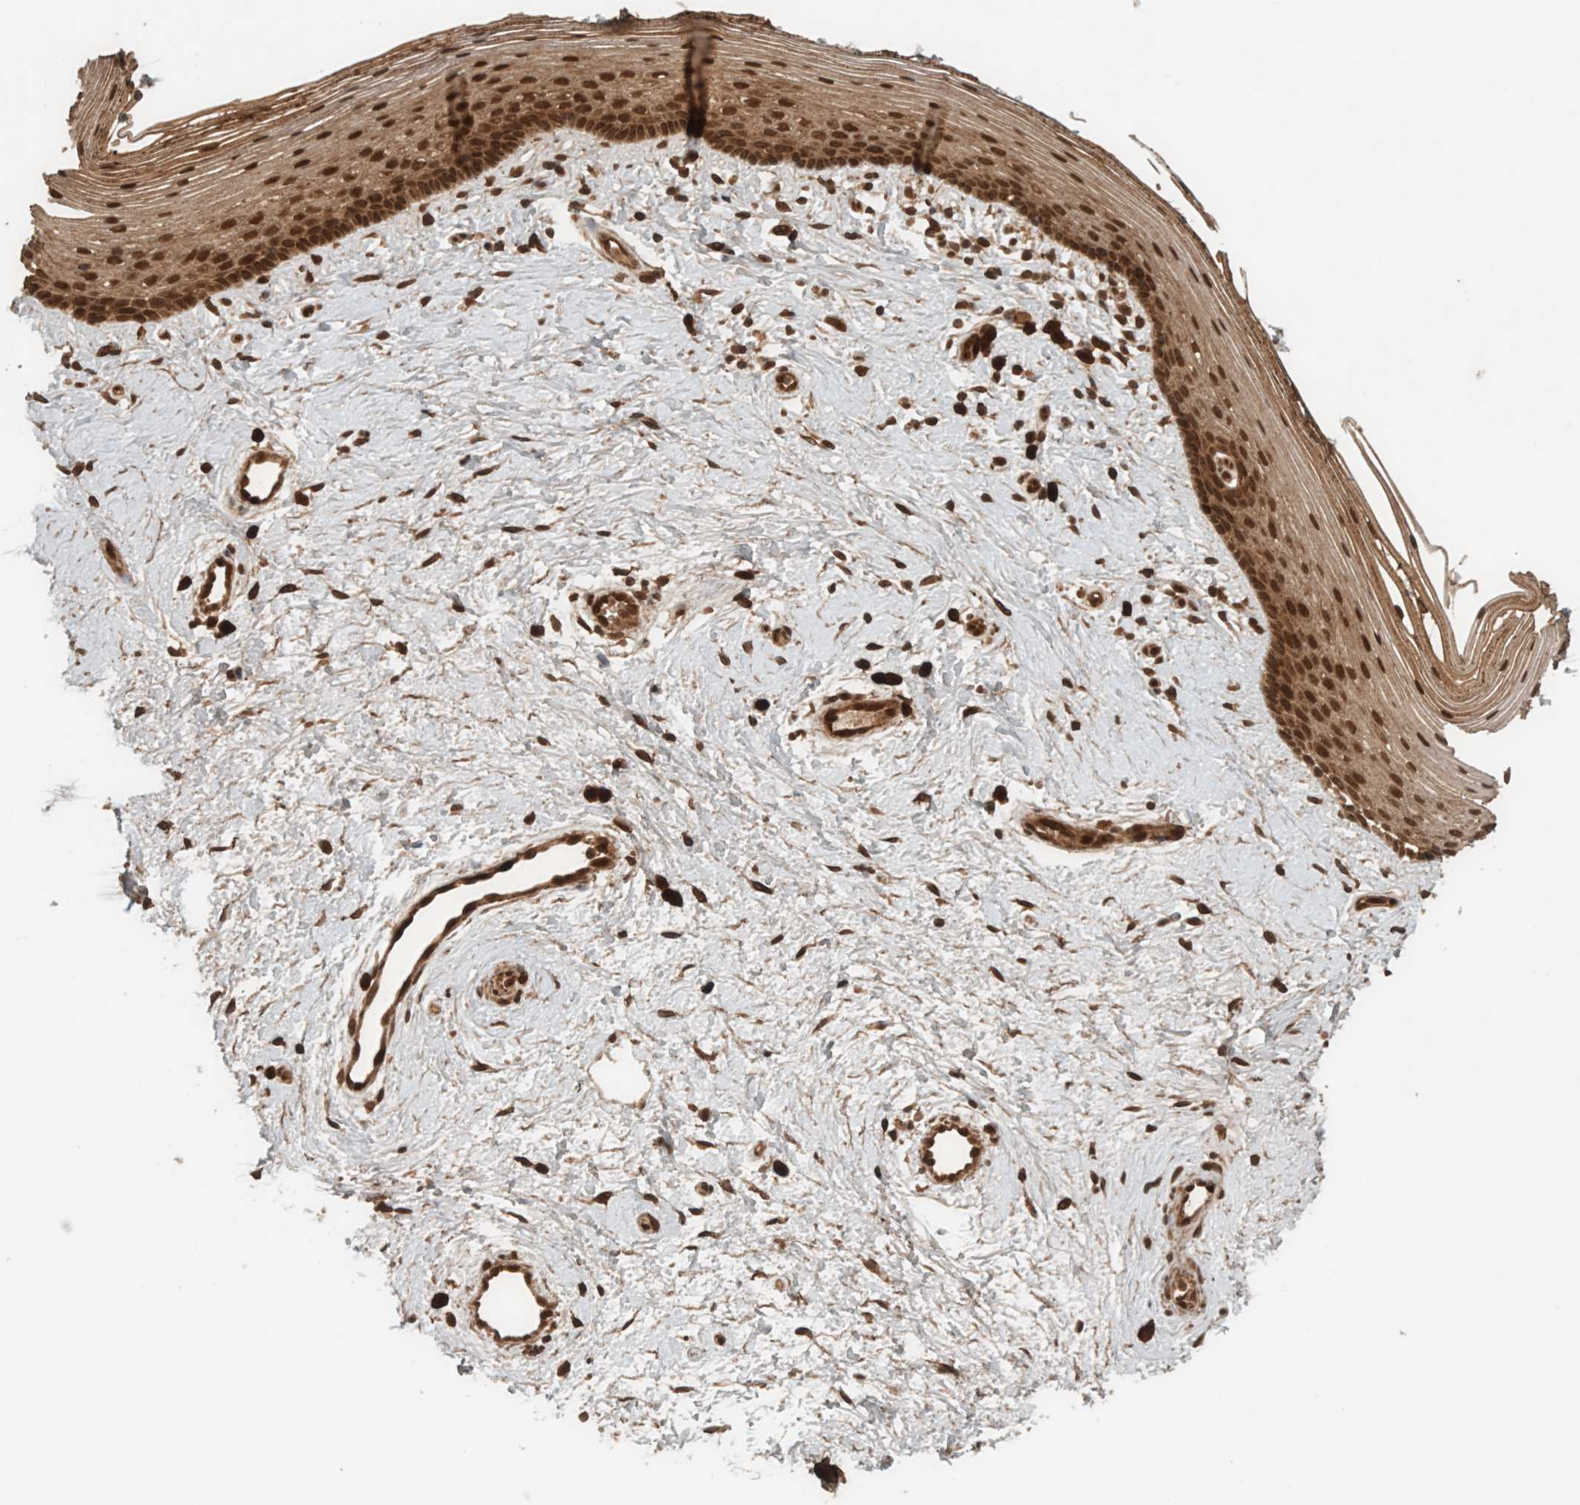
{"staining": {"intensity": "strong", "quantity": ">75%", "location": "cytoplasmic/membranous,nuclear"}, "tissue": "vagina", "cell_type": "Squamous epithelial cells", "image_type": "normal", "snomed": [{"axis": "morphology", "description": "Normal tissue, NOS"}, {"axis": "topography", "description": "Vagina"}], "caption": "A brown stain shows strong cytoplasmic/membranous,nuclear staining of a protein in squamous epithelial cells of benign vagina. The staining was performed using DAB, with brown indicating positive protein expression. Nuclei are stained blue with hematoxylin.", "gene": "CNTROB", "patient": {"sex": "female", "age": 46}}